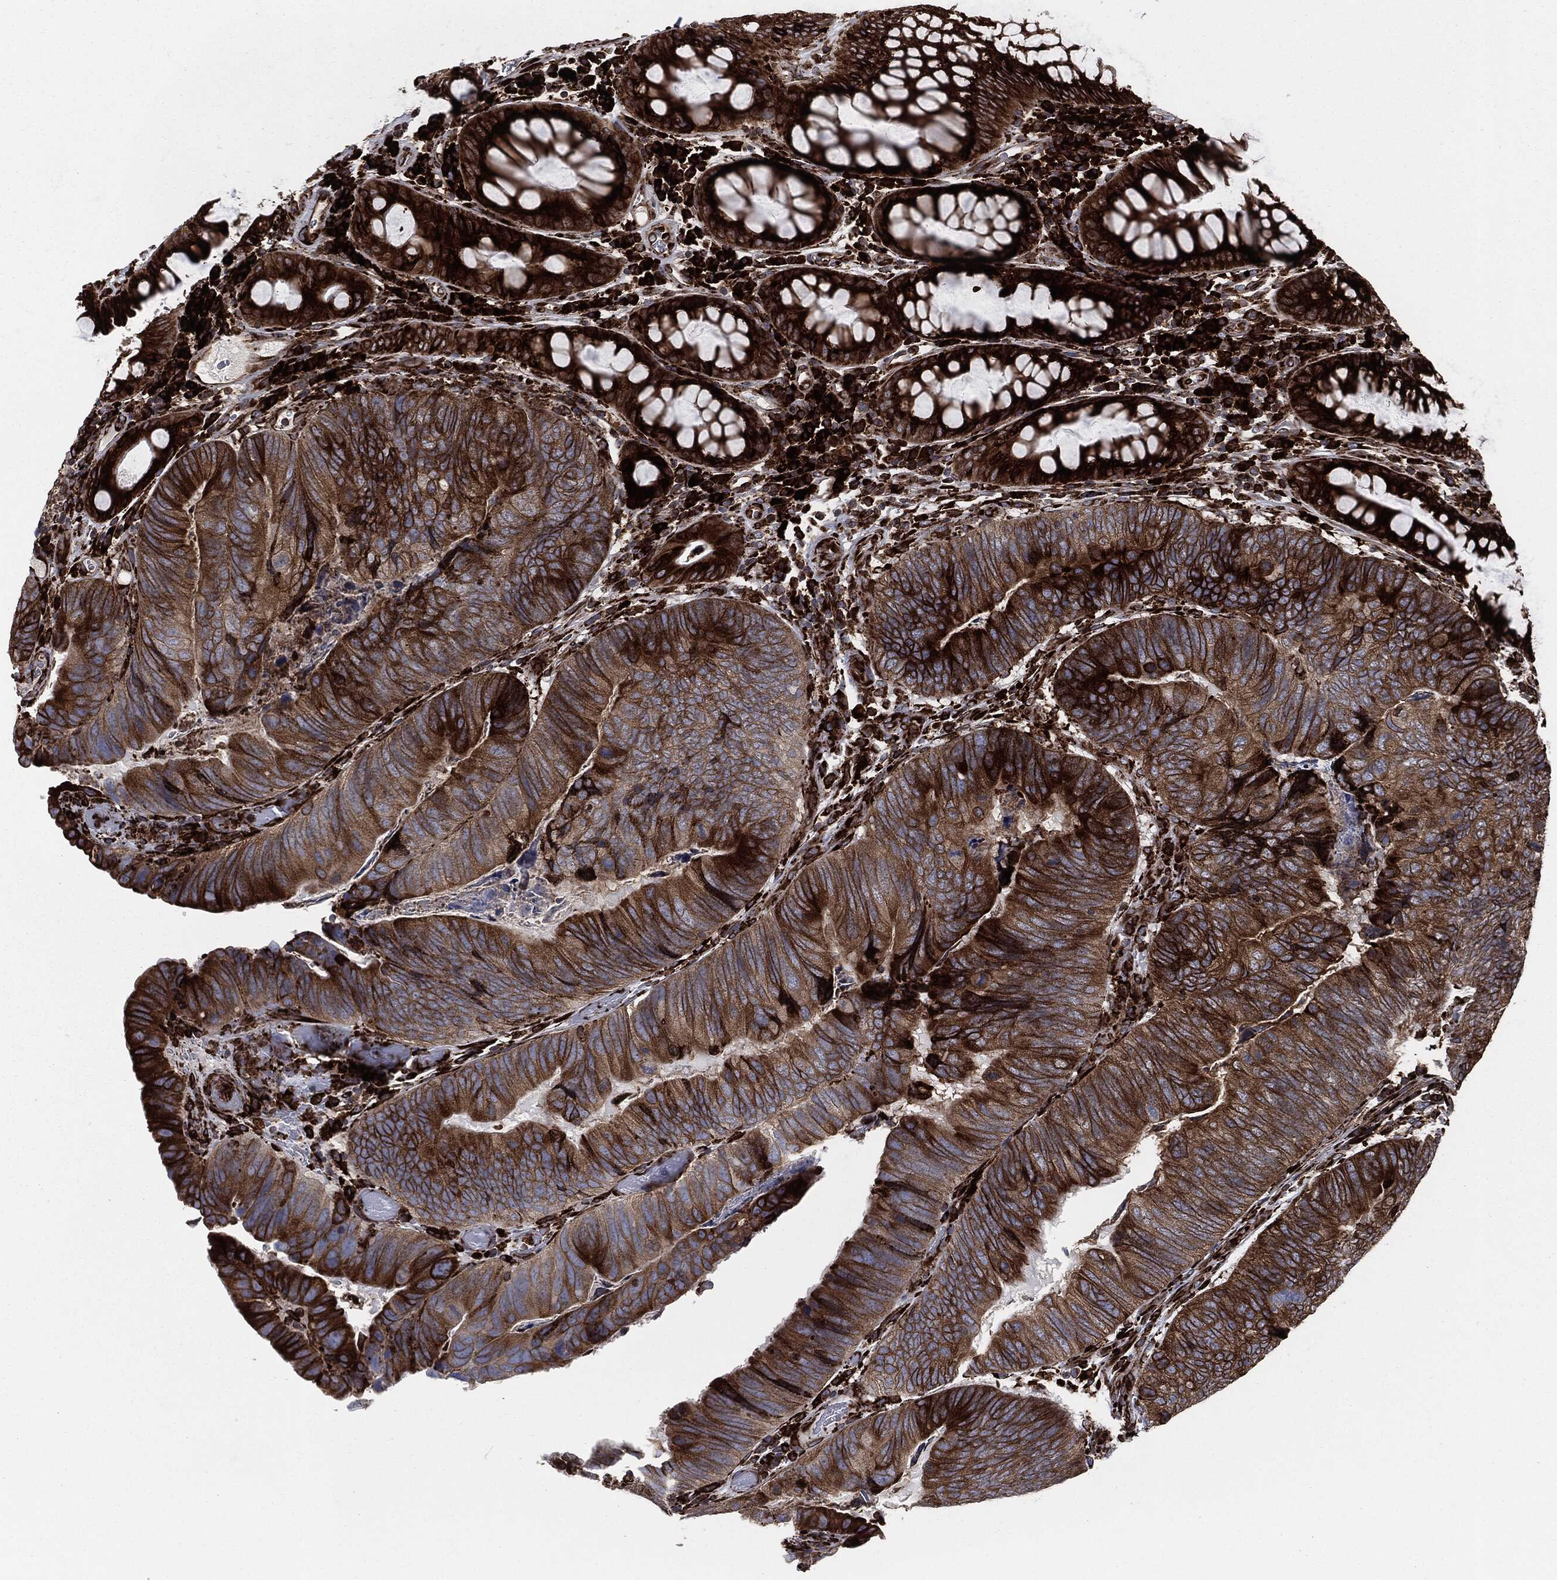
{"staining": {"intensity": "strong", "quantity": ">75%", "location": "cytoplasmic/membranous"}, "tissue": "colorectal cancer", "cell_type": "Tumor cells", "image_type": "cancer", "snomed": [{"axis": "morphology", "description": "Adenocarcinoma, NOS"}, {"axis": "topography", "description": "Colon"}], "caption": "The immunohistochemical stain labels strong cytoplasmic/membranous staining in tumor cells of colorectal cancer tissue. The staining is performed using DAB brown chromogen to label protein expression. The nuclei are counter-stained blue using hematoxylin.", "gene": "CALR", "patient": {"sex": "female", "age": 67}}